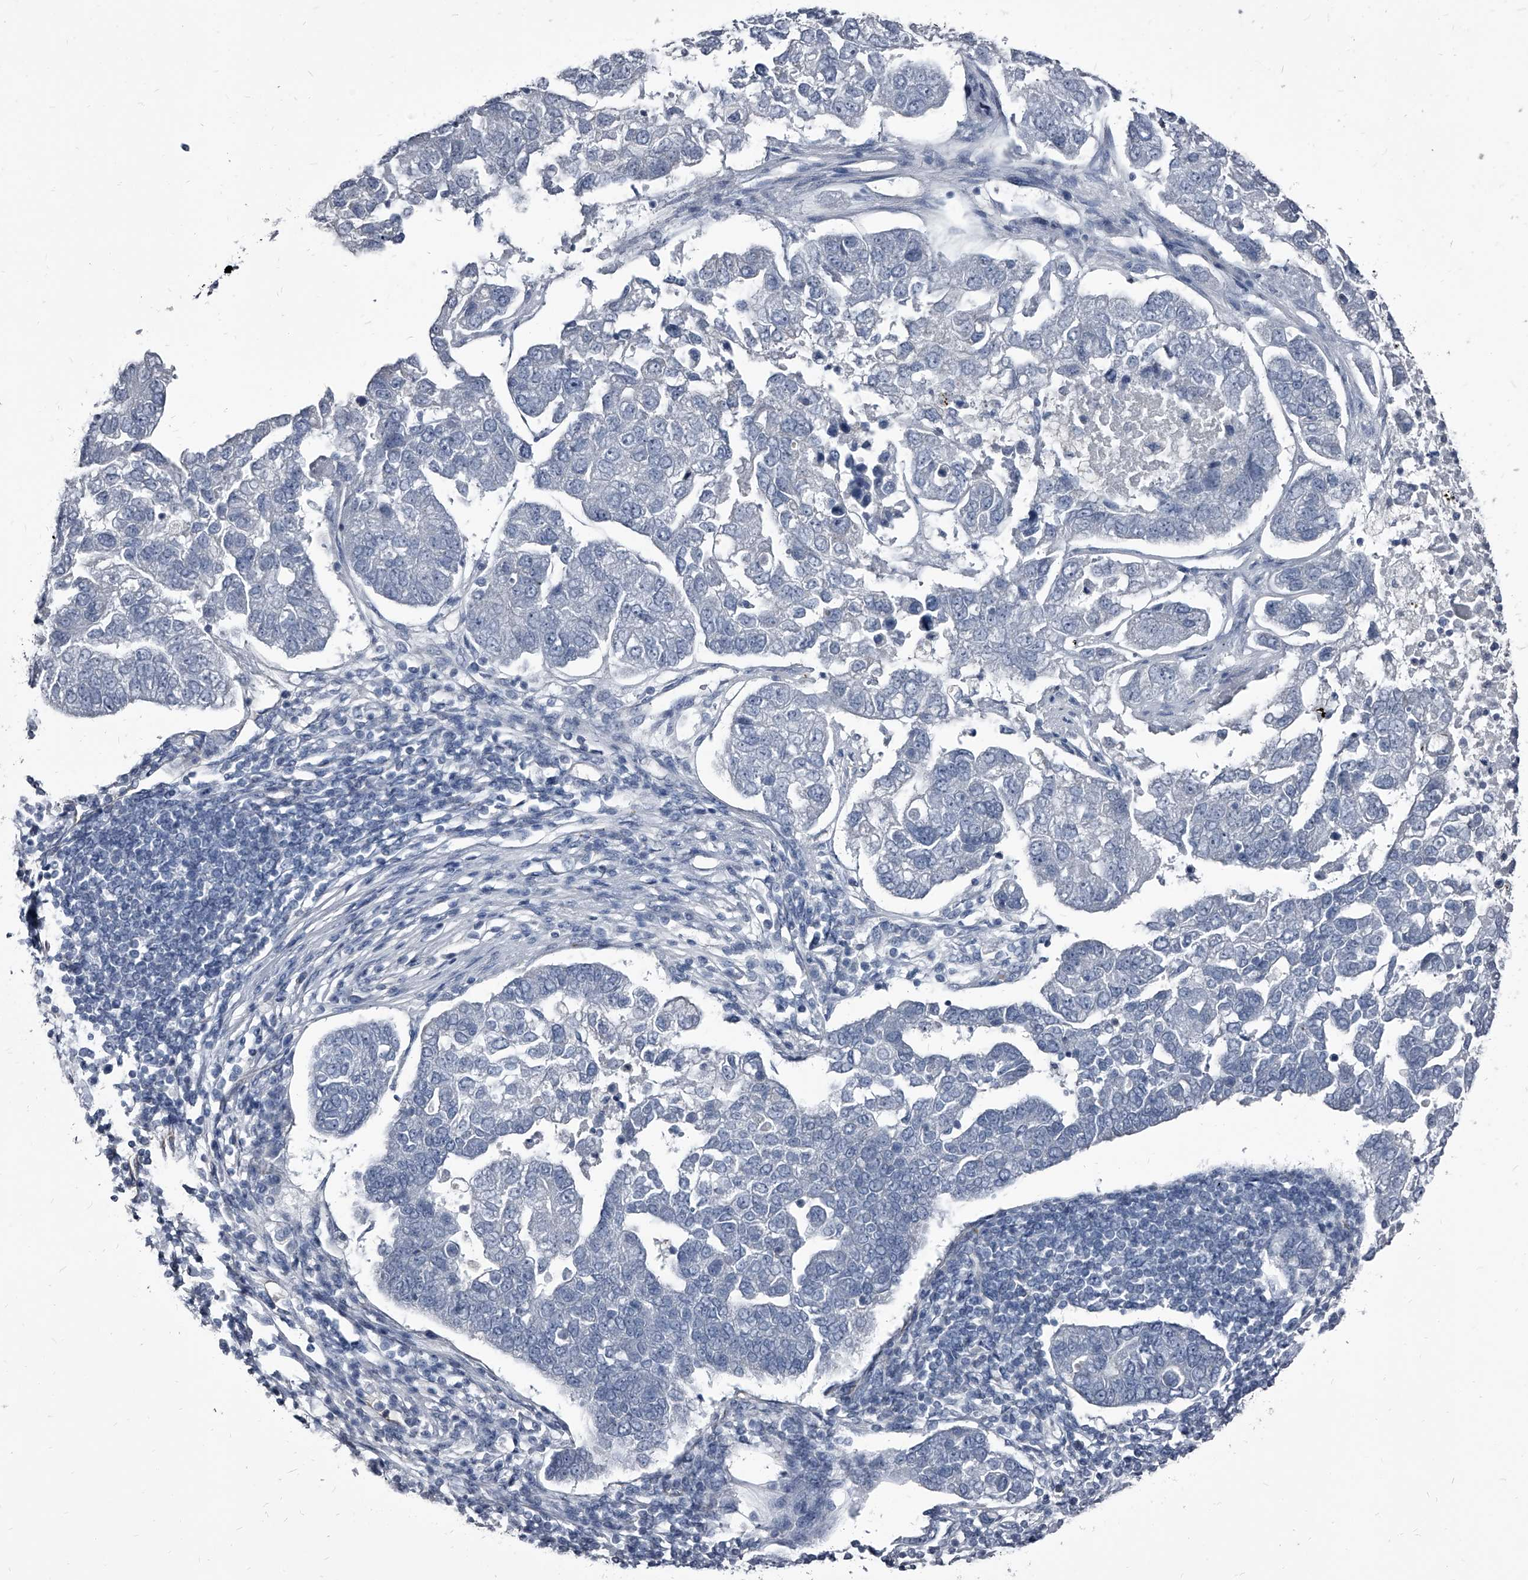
{"staining": {"intensity": "negative", "quantity": "none", "location": "none"}, "tissue": "pancreatic cancer", "cell_type": "Tumor cells", "image_type": "cancer", "snomed": [{"axis": "morphology", "description": "Adenocarcinoma, NOS"}, {"axis": "topography", "description": "Pancreas"}], "caption": "Immunohistochemical staining of pancreatic adenocarcinoma demonstrates no significant staining in tumor cells. Brightfield microscopy of immunohistochemistry (IHC) stained with DAB (brown) and hematoxylin (blue), captured at high magnification.", "gene": "PGLYRP3", "patient": {"sex": "female", "age": 61}}